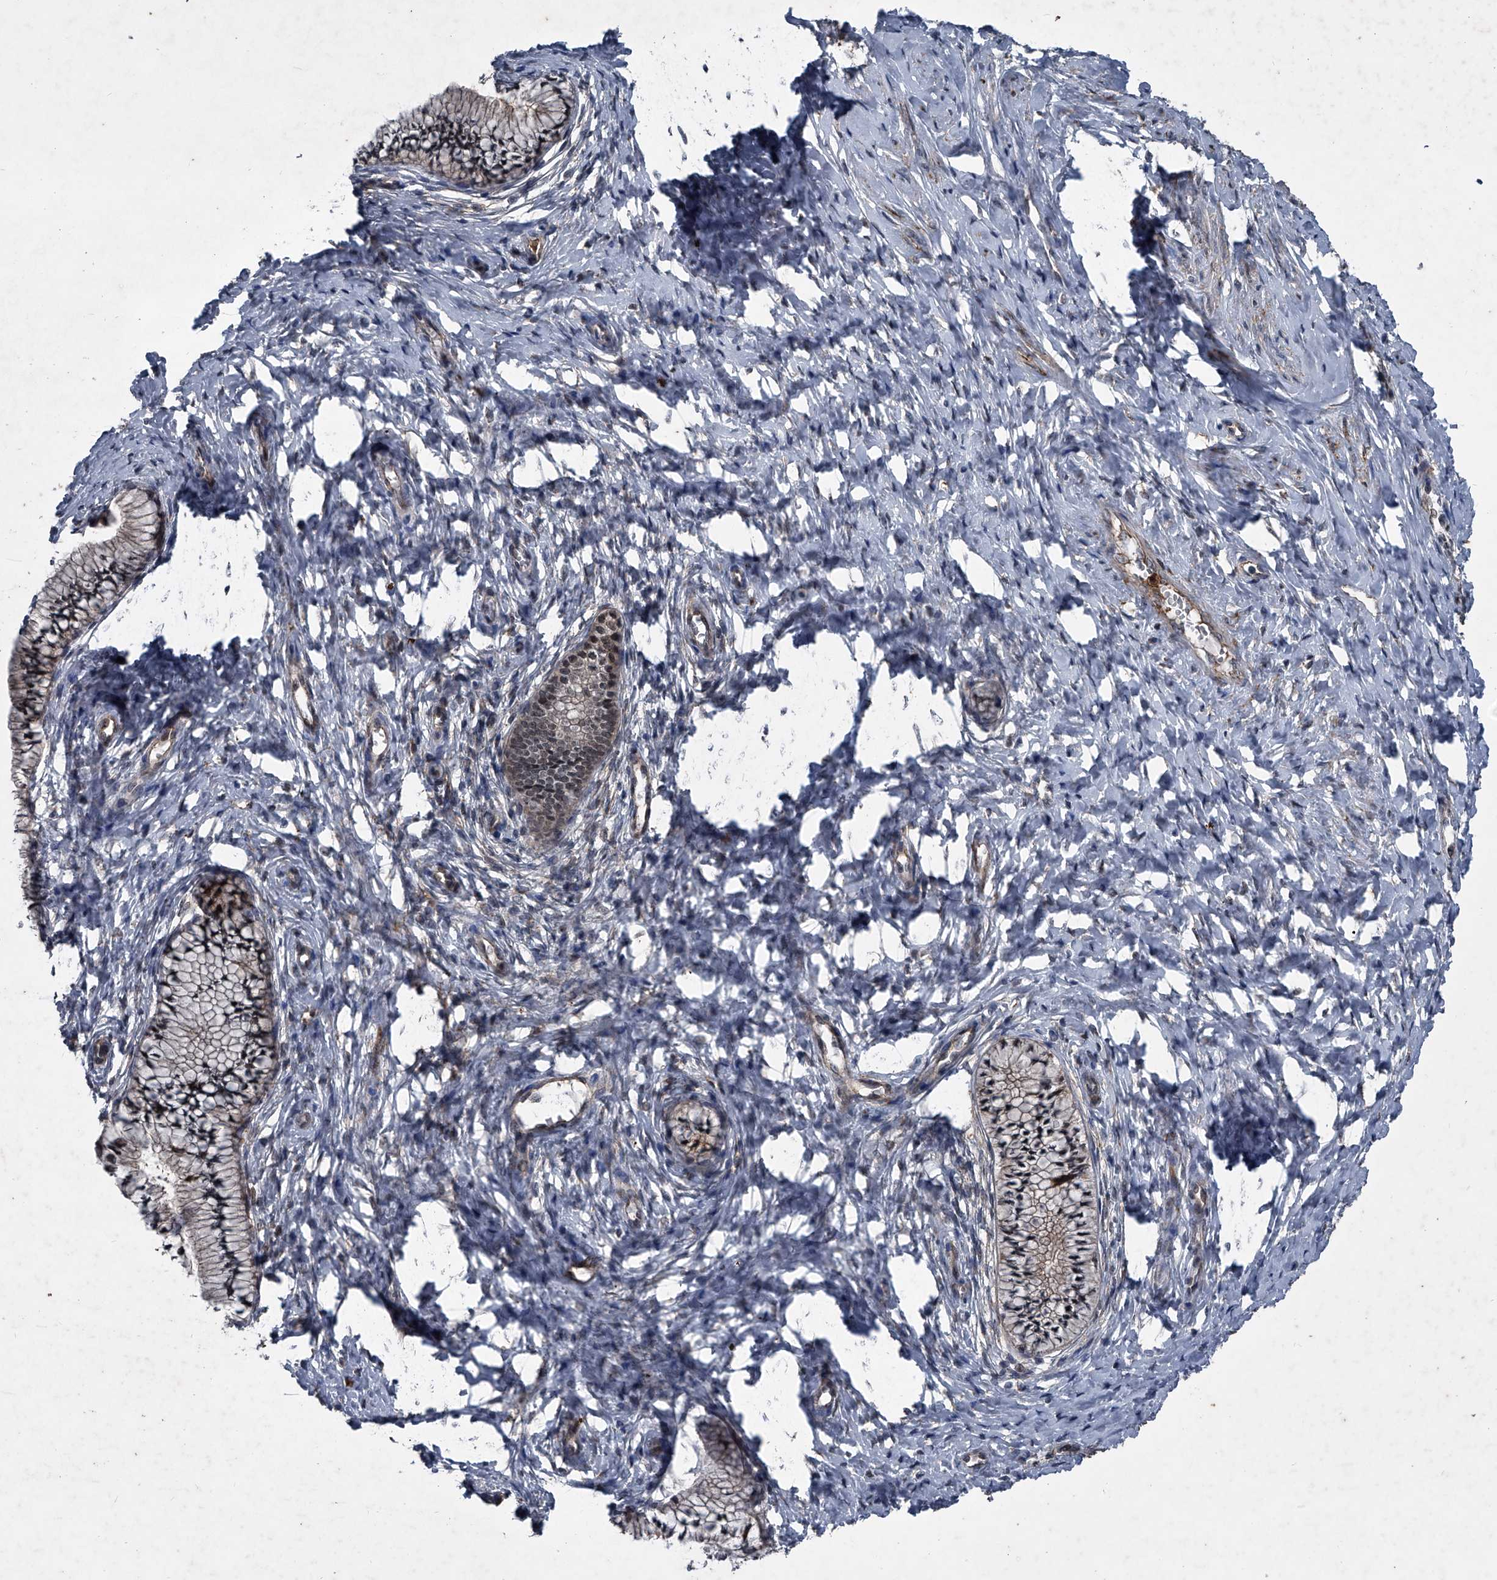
{"staining": {"intensity": "weak", "quantity": ">75%", "location": "cytoplasmic/membranous,nuclear"}, "tissue": "cervix", "cell_type": "Glandular cells", "image_type": "normal", "snomed": [{"axis": "morphology", "description": "Normal tissue, NOS"}, {"axis": "topography", "description": "Cervix"}], "caption": "This is an image of IHC staining of benign cervix, which shows weak expression in the cytoplasmic/membranous,nuclear of glandular cells.", "gene": "MAPKAP1", "patient": {"sex": "female", "age": 36}}